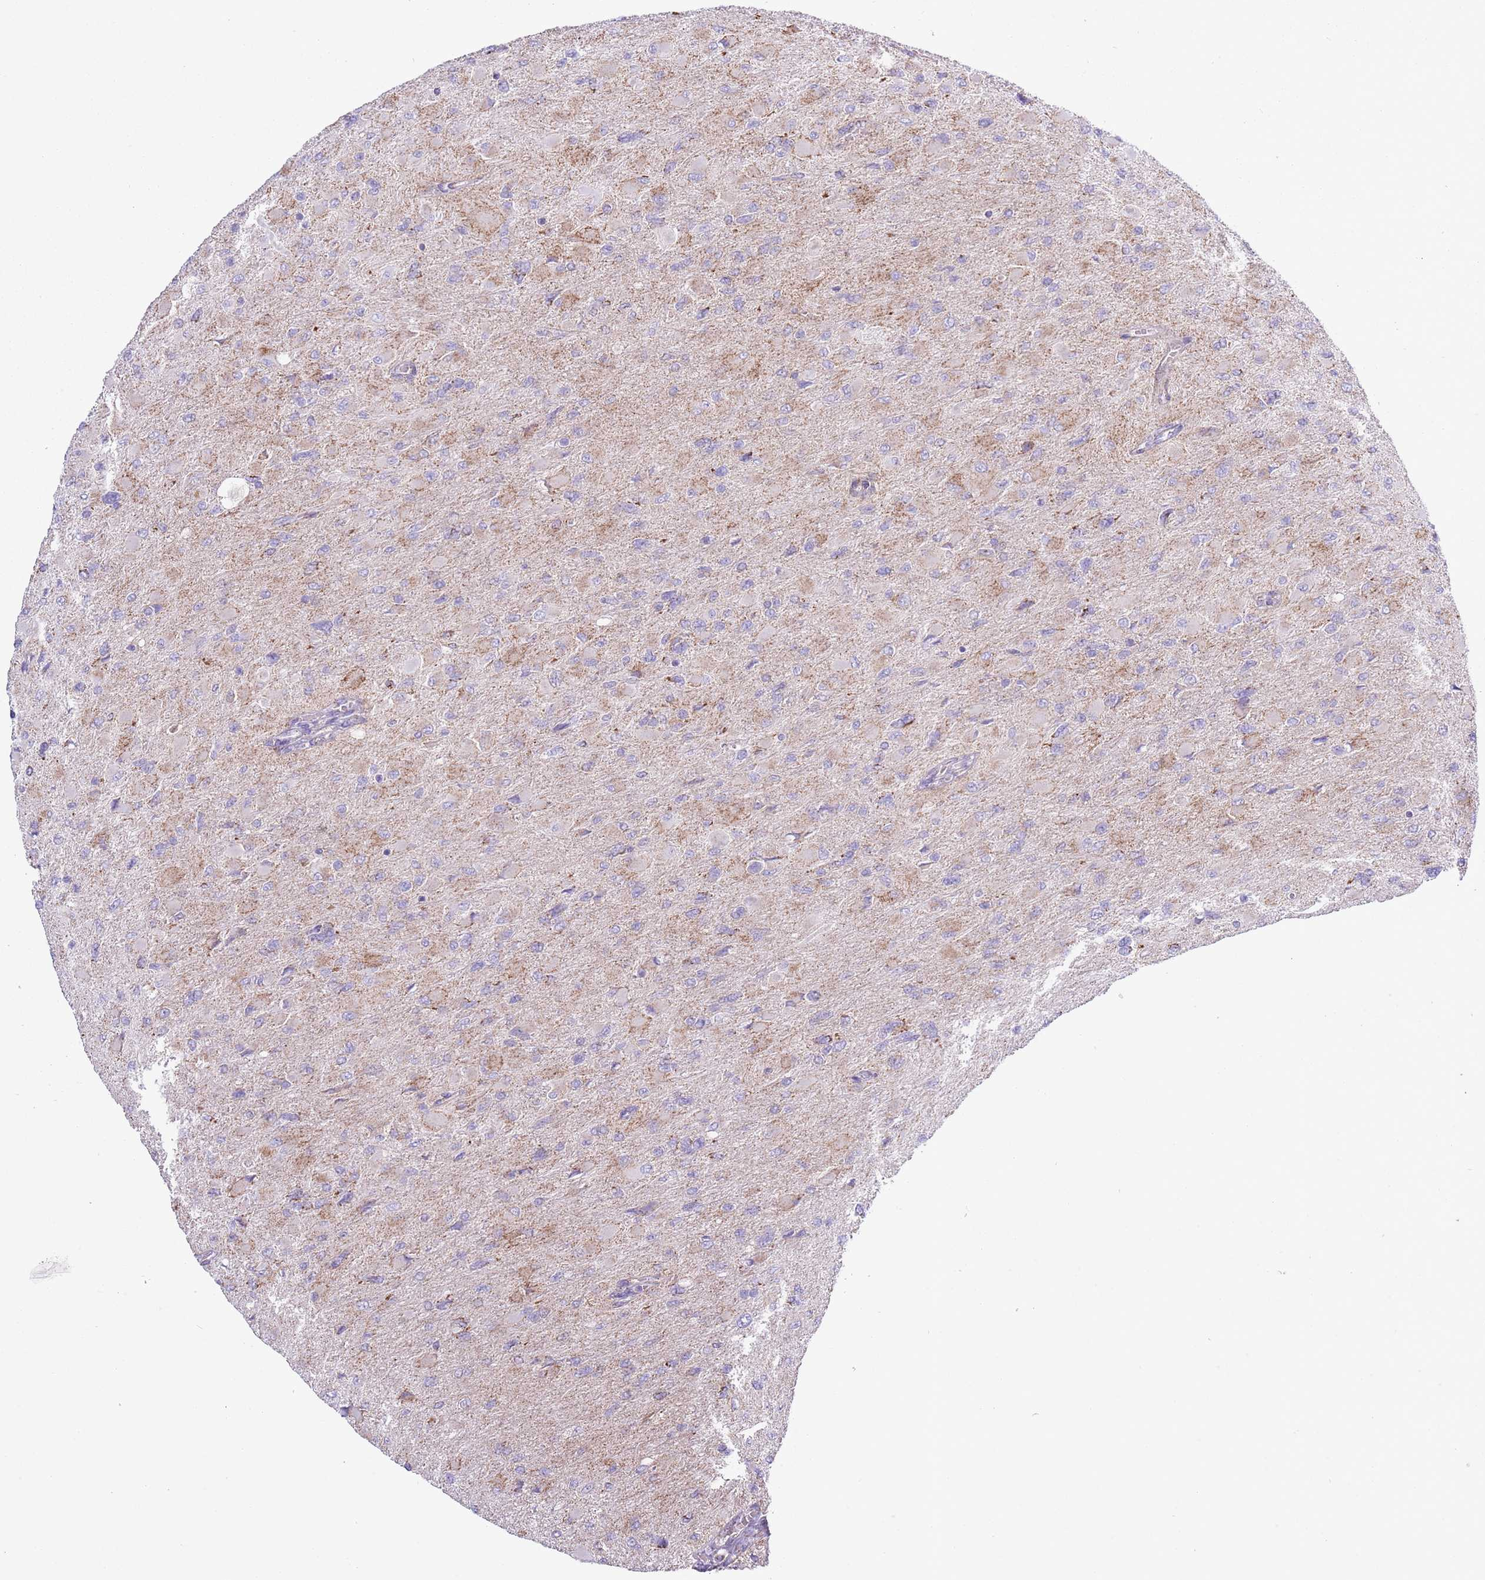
{"staining": {"intensity": "weak", "quantity": "<25%", "location": "cytoplasmic/membranous"}, "tissue": "glioma", "cell_type": "Tumor cells", "image_type": "cancer", "snomed": [{"axis": "morphology", "description": "Glioma, malignant, High grade"}, {"axis": "topography", "description": "Cerebral cortex"}], "caption": "Histopathology image shows no significant protein expression in tumor cells of malignant glioma (high-grade). (DAB IHC, high magnification).", "gene": "ATP6V1B1", "patient": {"sex": "female", "age": 36}}